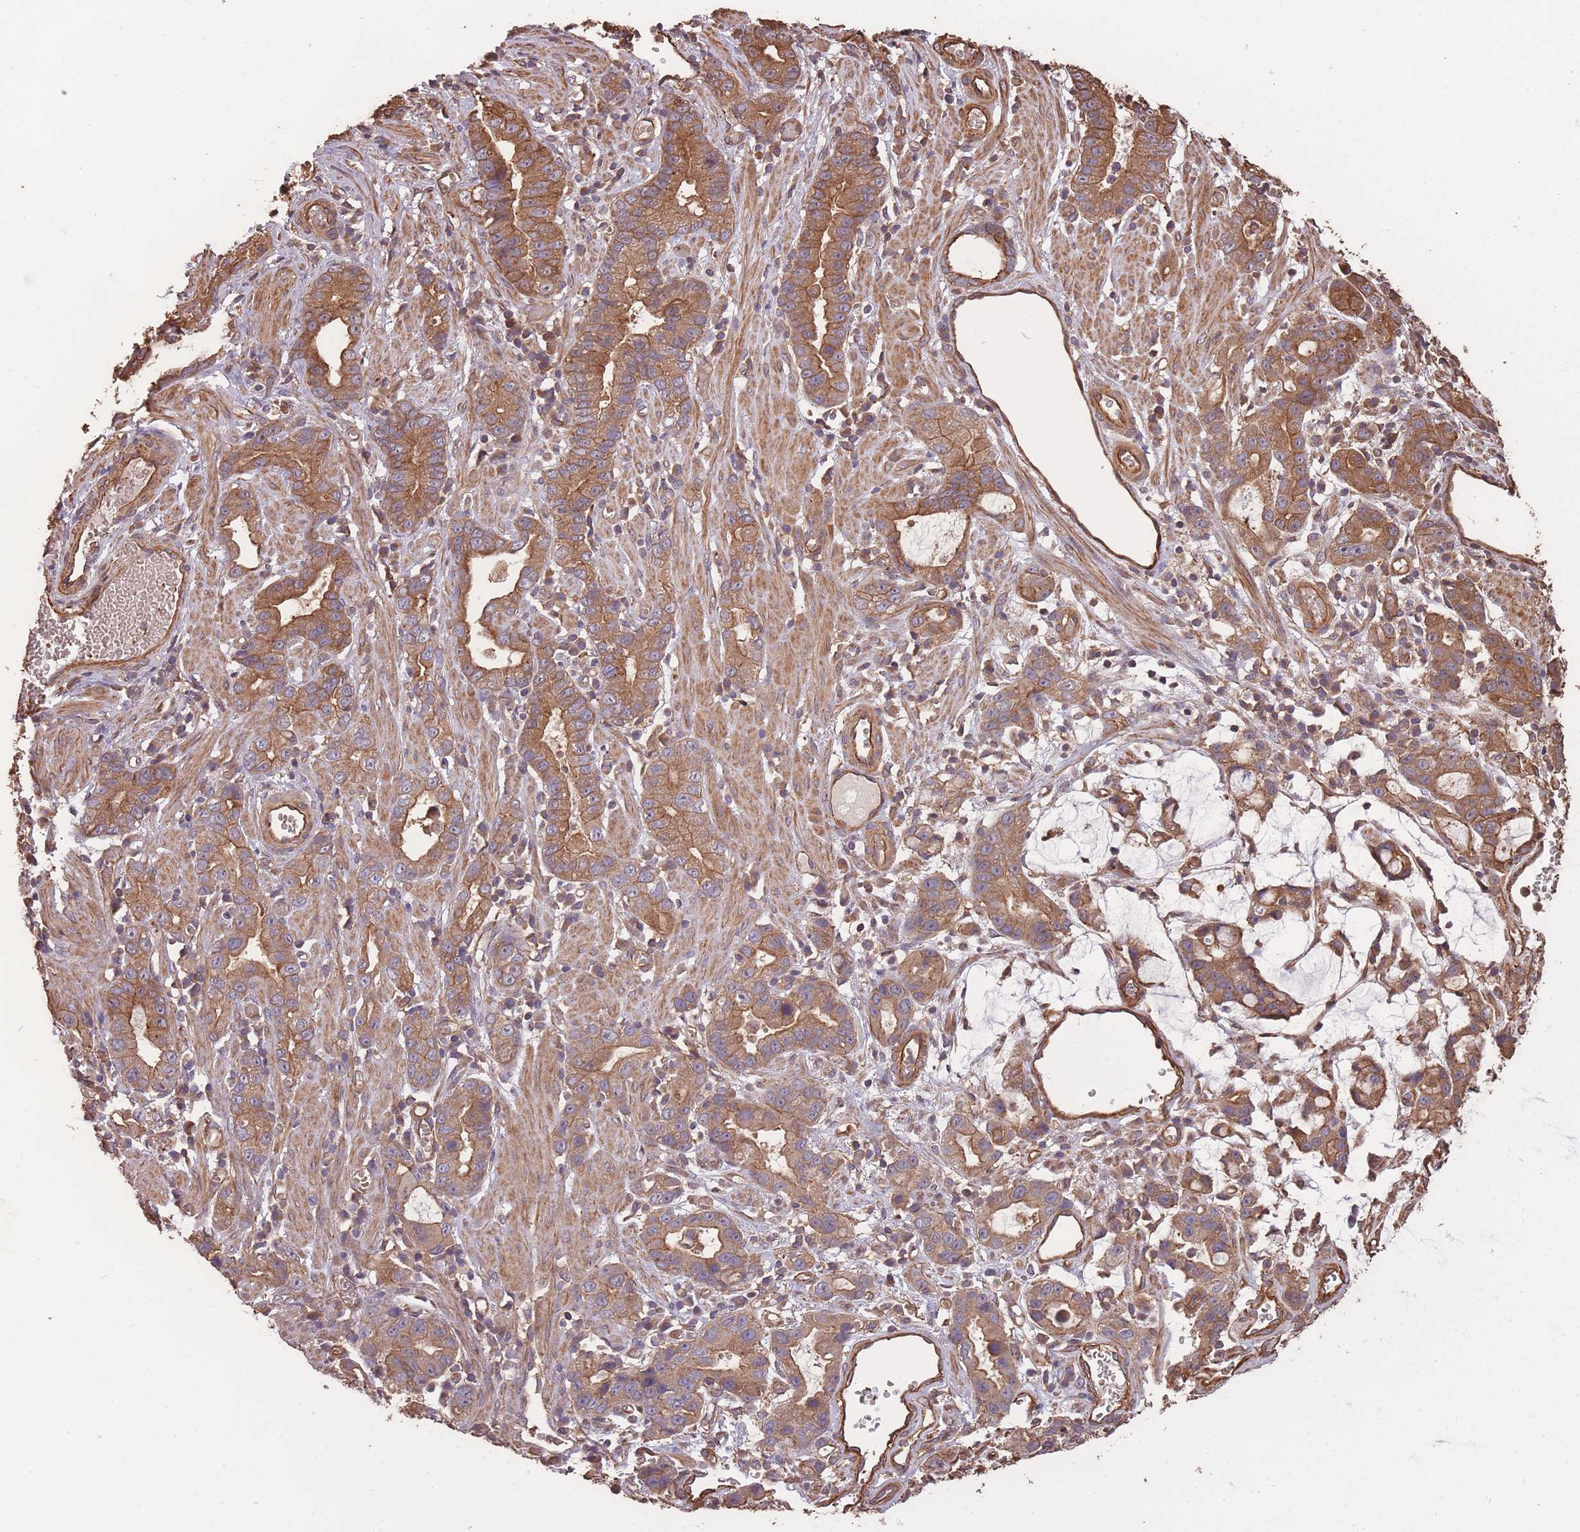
{"staining": {"intensity": "moderate", "quantity": ">75%", "location": "cytoplasmic/membranous"}, "tissue": "stomach cancer", "cell_type": "Tumor cells", "image_type": "cancer", "snomed": [{"axis": "morphology", "description": "Adenocarcinoma, NOS"}, {"axis": "topography", "description": "Stomach"}], "caption": "Brown immunohistochemical staining in adenocarcinoma (stomach) displays moderate cytoplasmic/membranous positivity in about >75% of tumor cells.", "gene": "ARMH3", "patient": {"sex": "male", "age": 55}}